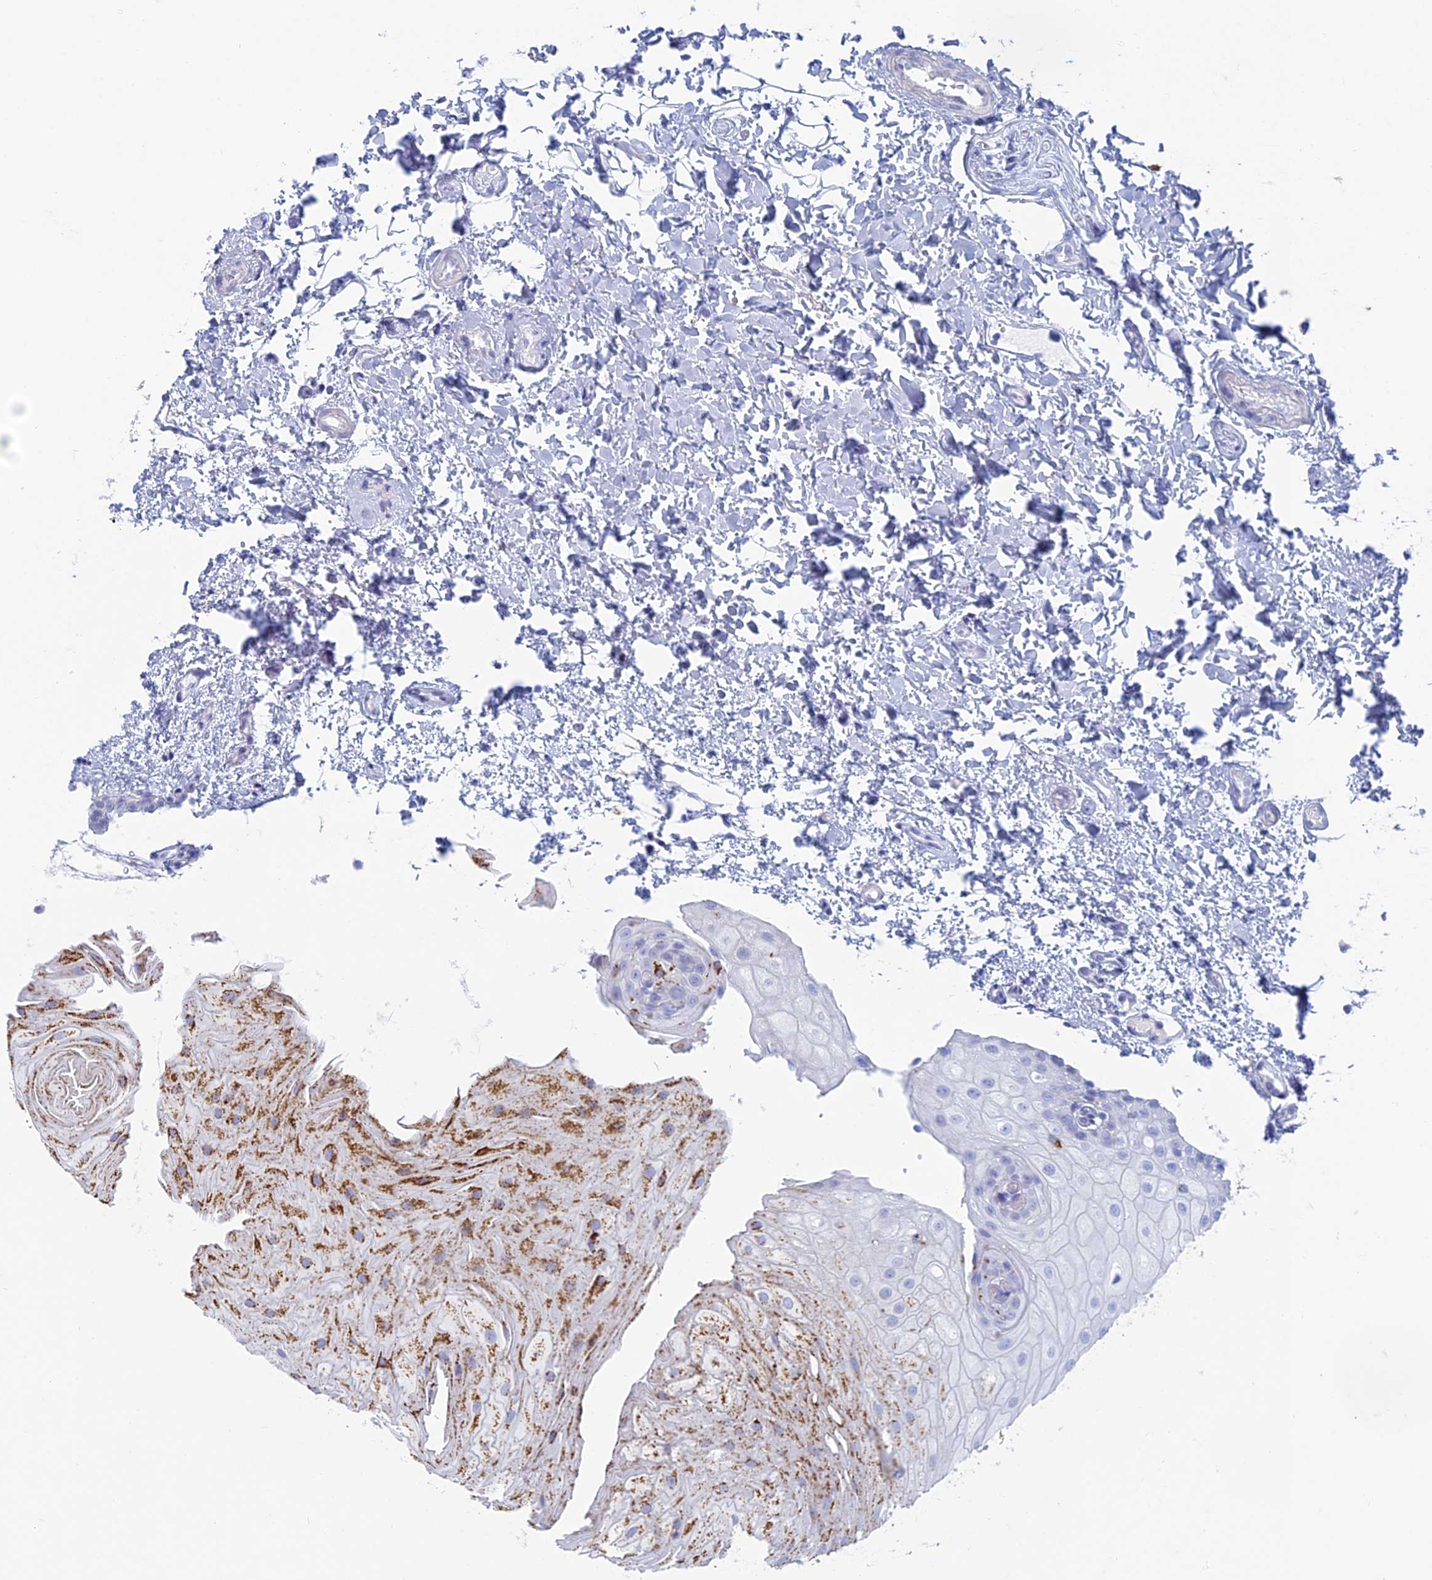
{"staining": {"intensity": "moderate", "quantity": "<25%", "location": "cytoplasmic/membranous"}, "tissue": "oral mucosa", "cell_type": "Squamous epithelial cells", "image_type": "normal", "snomed": [{"axis": "morphology", "description": "Normal tissue, NOS"}, {"axis": "topography", "description": "Oral tissue"}], "caption": "Moderate cytoplasmic/membranous staining for a protein is seen in approximately <25% of squamous epithelial cells of unremarkable oral mucosa using immunohistochemistry.", "gene": "ALMS1", "patient": {"sex": "female", "age": 54}}